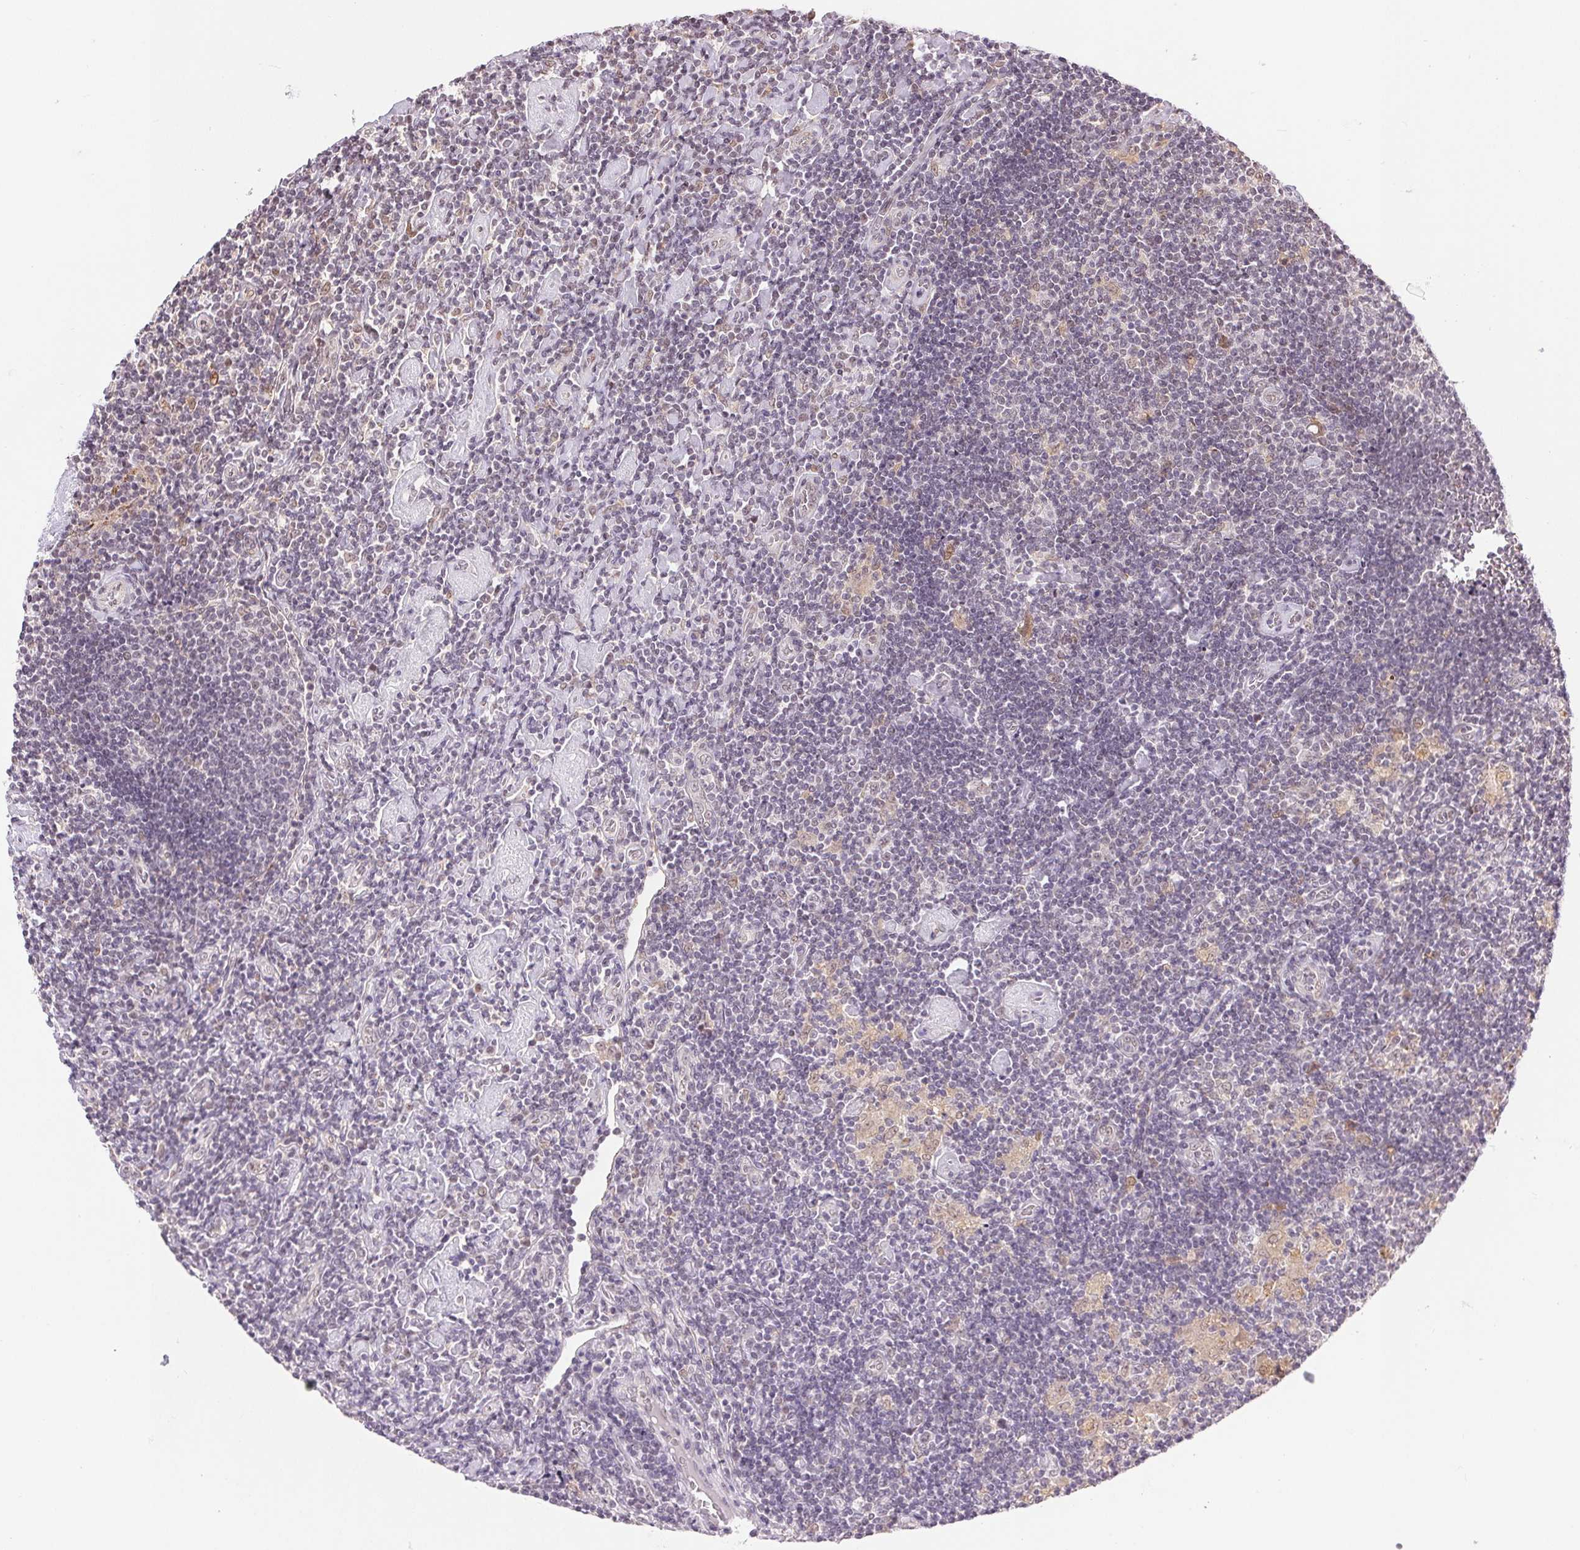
{"staining": {"intensity": "negative", "quantity": "none", "location": "none"}, "tissue": "lymphoma", "cell_type": "Tumor cells", "image_type": "cancer", "snomed": [{"axis": "morphology", "description": "Hodgkin's disease, NOS"}, {"axis": "topography", "description": "Lymph node"}], "caption": "Histopathology image shows no significant protein positivity in tumor cells of Hodgkin's disease.", "gene": "GRHL3", "patient": {"sex": "male", "age": 40}}